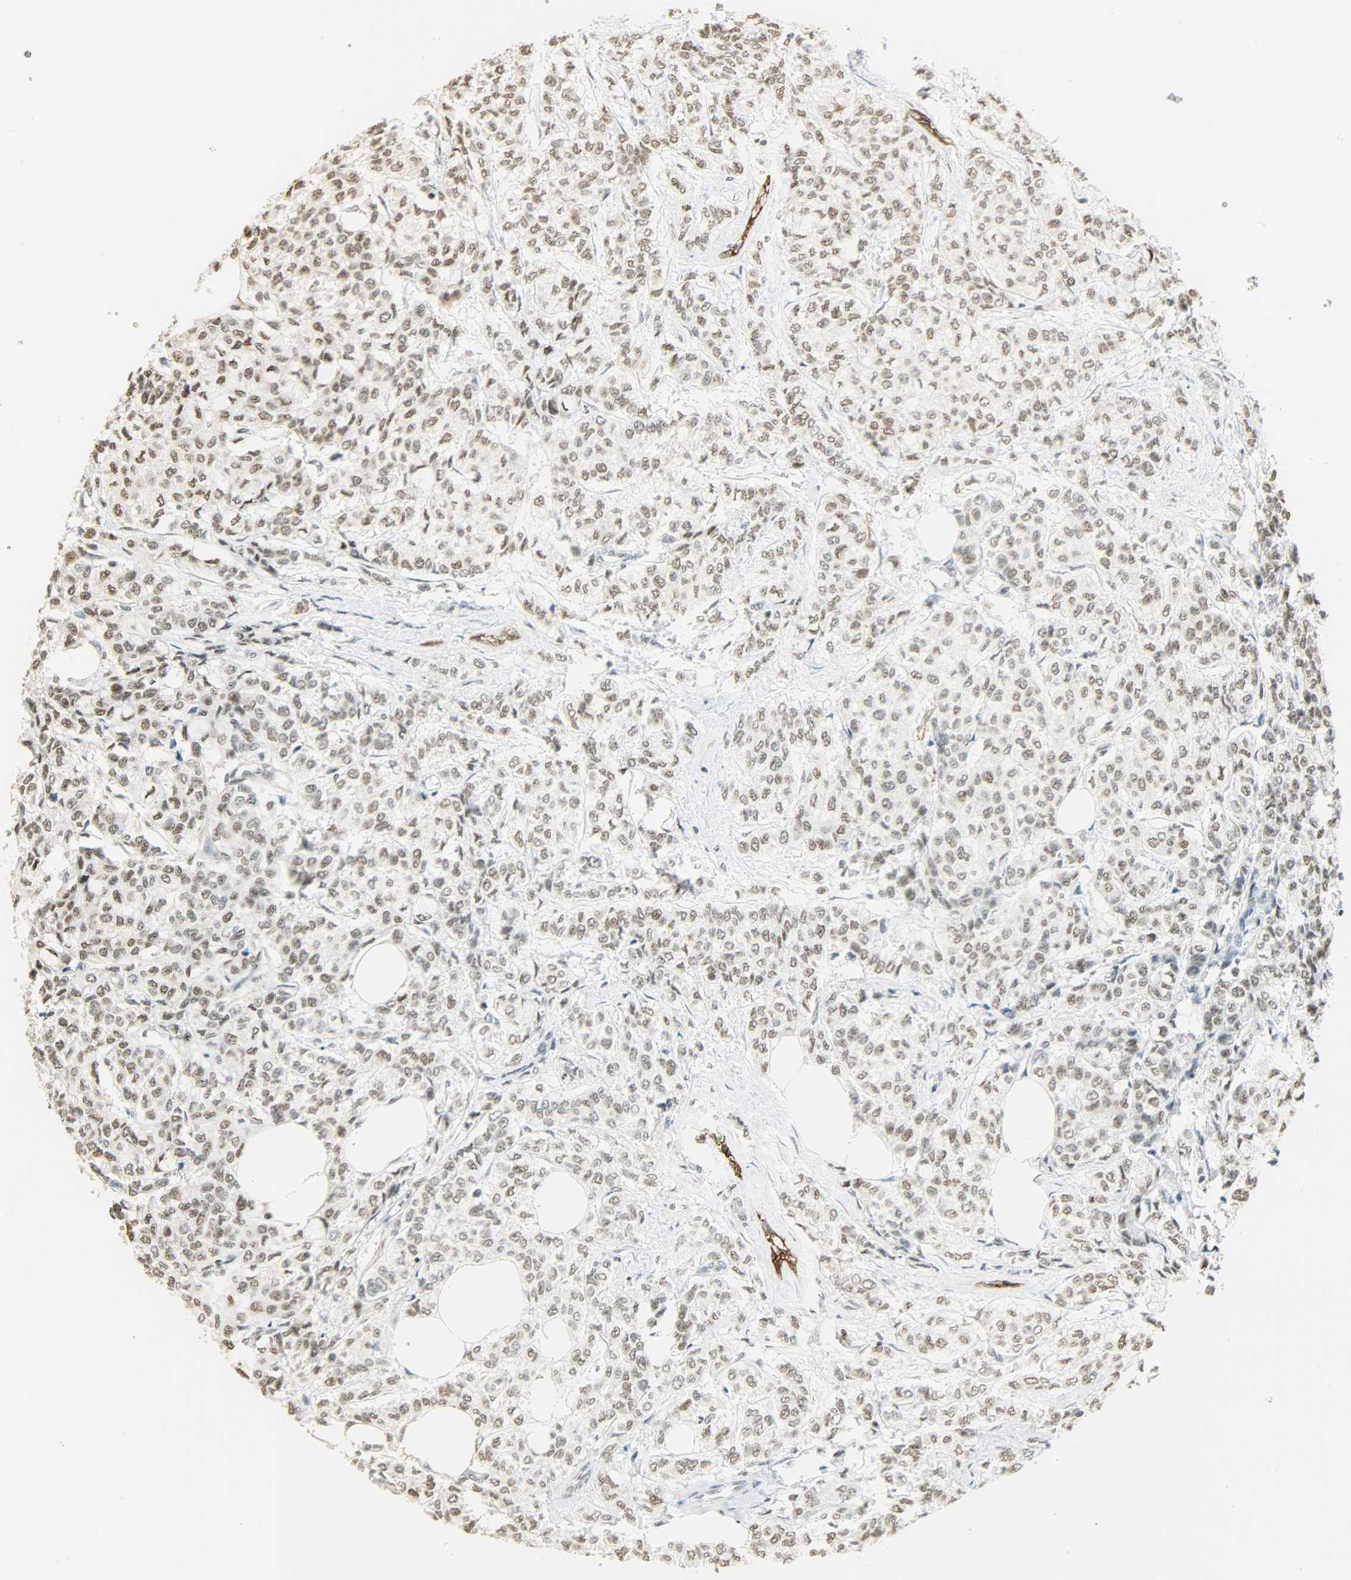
{"staining": {"intensity": "weak", "quantity": ">75%", "location": "nuclear"}, "tissue": "breast cancer", "cell_type": "Tumor cells", "image_type": "cancer", "snomed": [{"axis": "morphology", "description": "Lobular carcinoma"}, {"axis": "topography", "description": "Breast"}], "caption": "Breast cancer (lobular carcinoma) stained with a brown dye displays weak nuclear positive expression in about >75% of tumor cells.", "gene": "NGFR", "patient": {"sex": "female", "age": 60}}